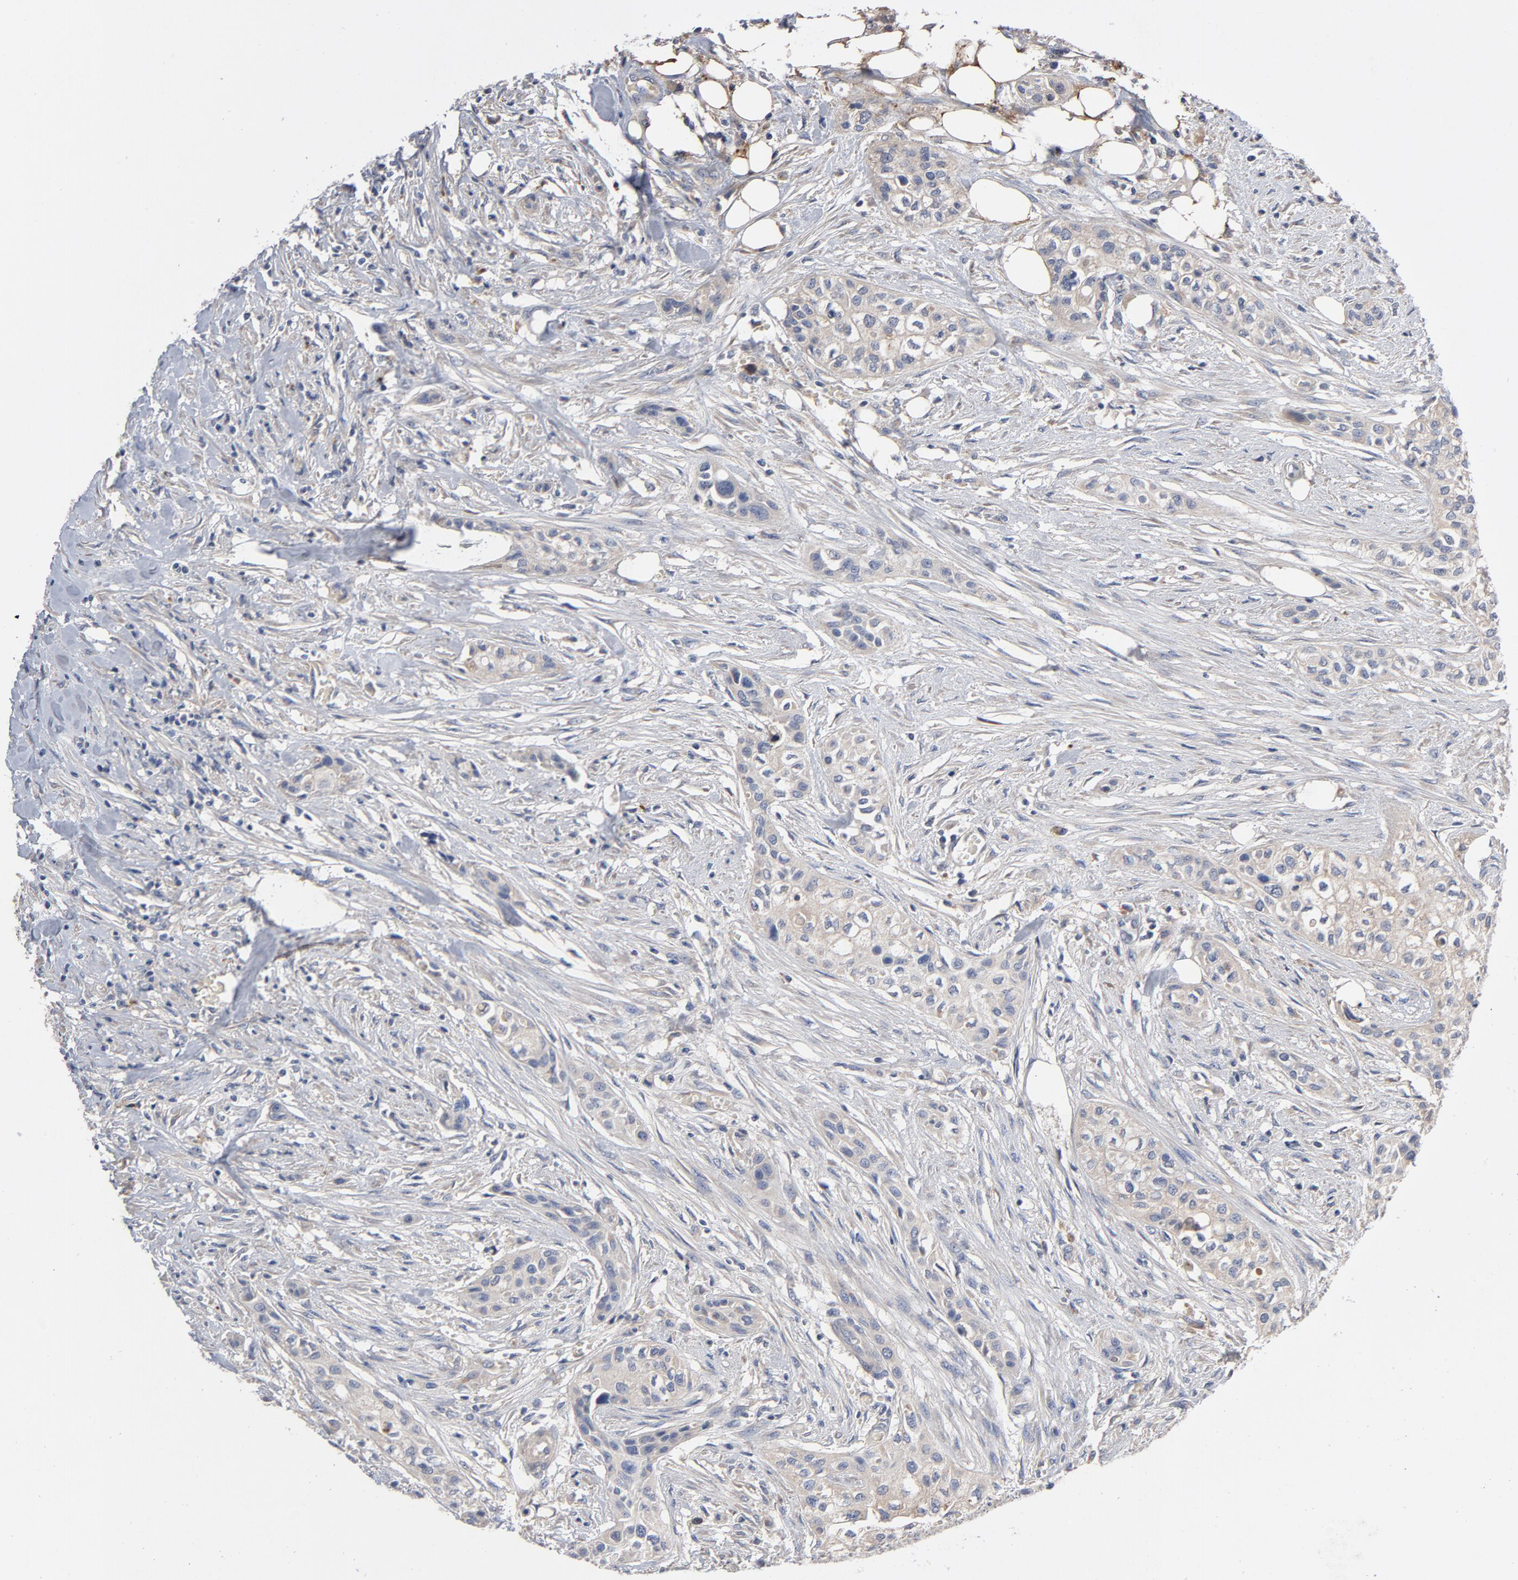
{"staining": {"intensity": "weak", "quantity": ">75%", "location": "cytoplasmic/membranous"}, "tissue": "urothelial cancer", "cell_type": "Tumor cells", "image_type": "cancer", "snomed": [{"axis": "morphology", "description": "Urothelial carcinoma, High grade"}, {"axis": "topography", "description": "Urinary bladder"}], "caption": "Human urothelial cancer stained with a brown dye shows weak cytoplasmic/membranous positive expression in about >75% of tumor cells.", "gene": "CCDC134", "patient": {"sex": "male", "age": 74}}